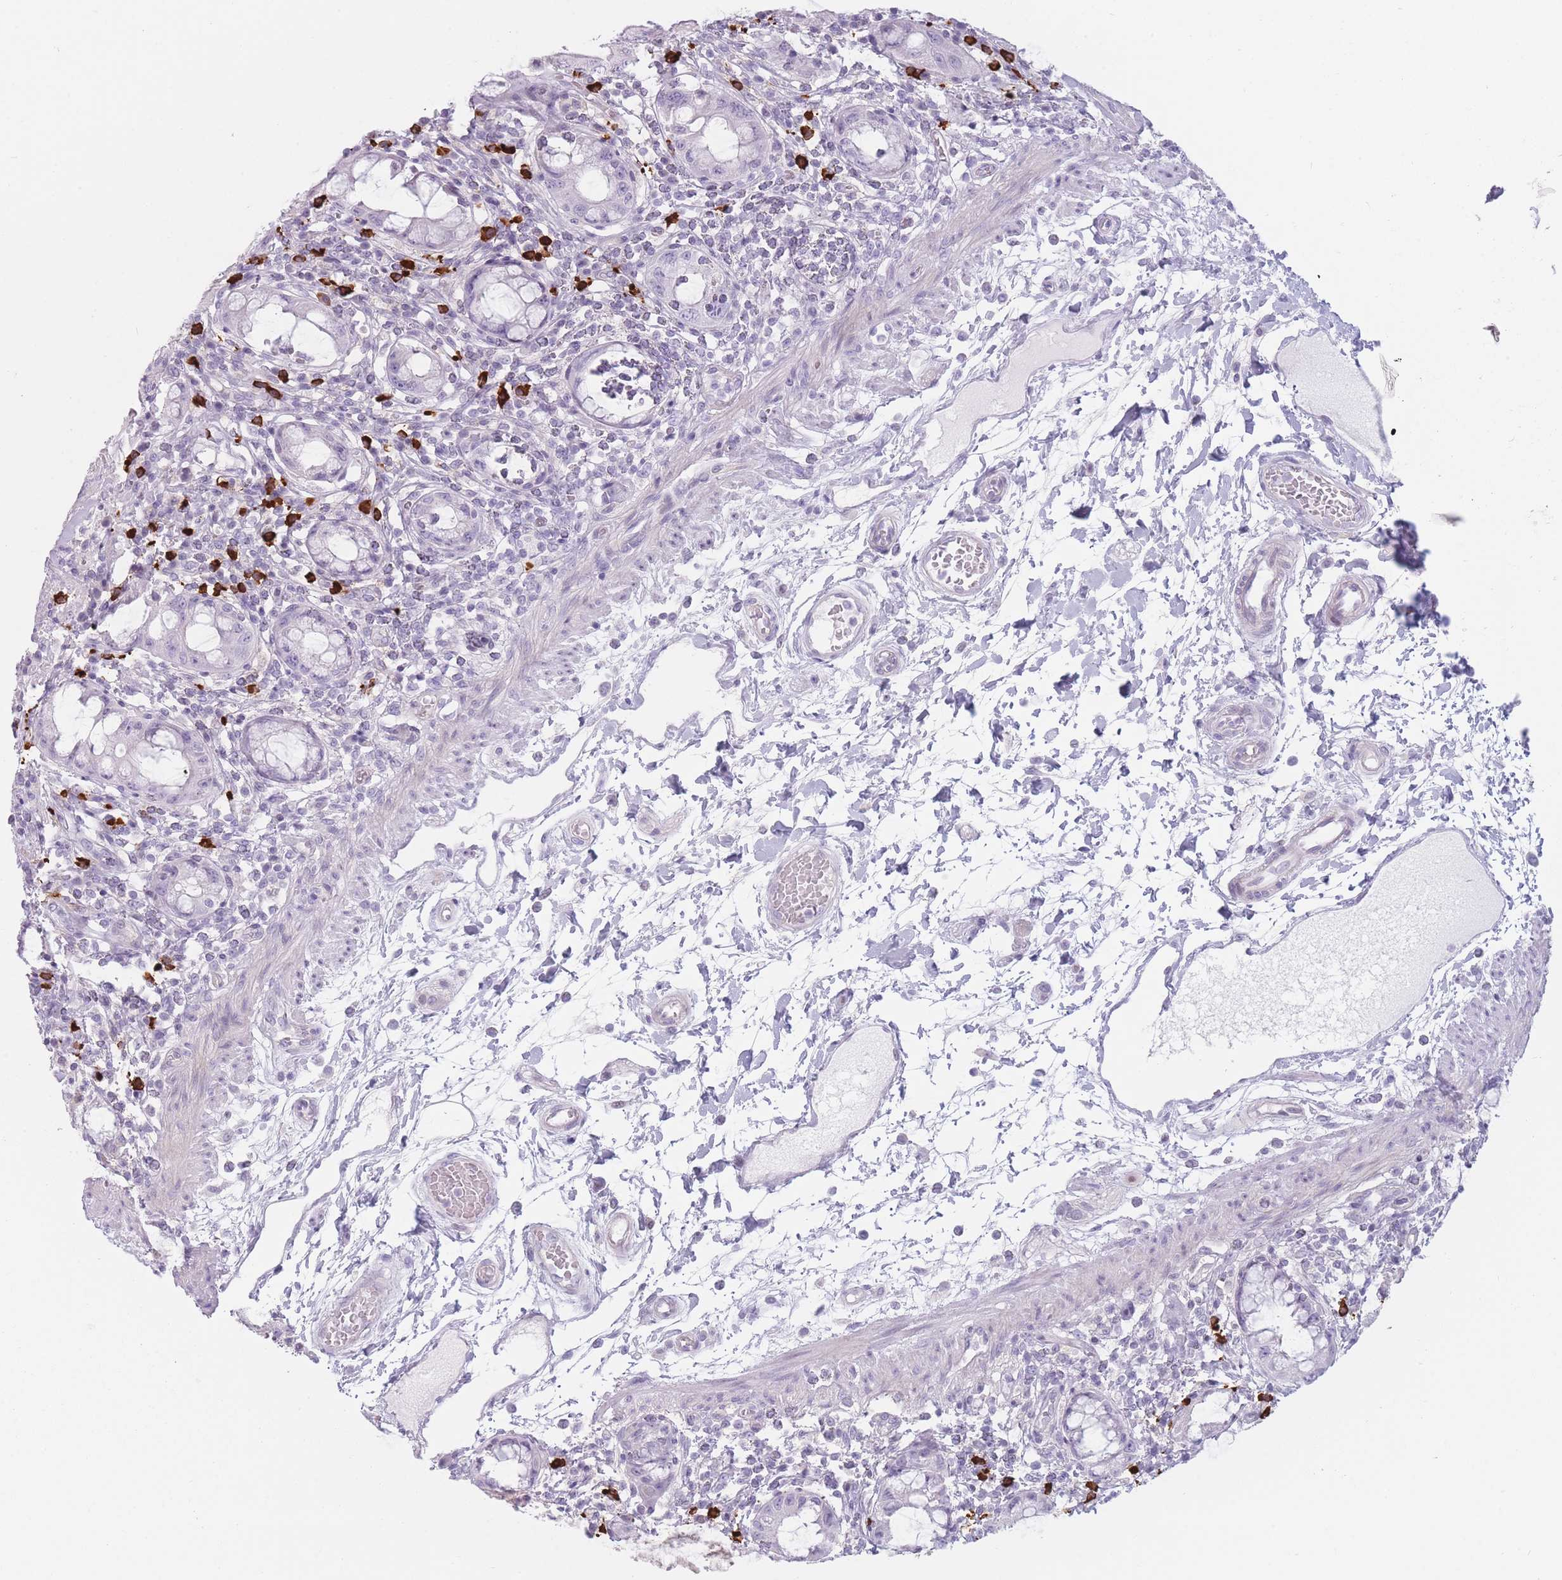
{"staining": {"intensity": "negative", "quantity": "none", "location": "none"}, "tissue": "rectum", "cell_type": "Glandular cells", "image_type": "normal", "snomed": [{"axis": "morphology", "description": "Normal tissue, NOS"}, {"axis": "topography", "description": "Rectum"}], "caption": "The immunohistochemistry histopathology image has no significant positivity in glandular cells of rectum. (DAB immunohistochemistry (IHC) with hematoxylin counter stain).", "gene": "PLEKHG2", "patient": {"sex": "female", "age": 57}}